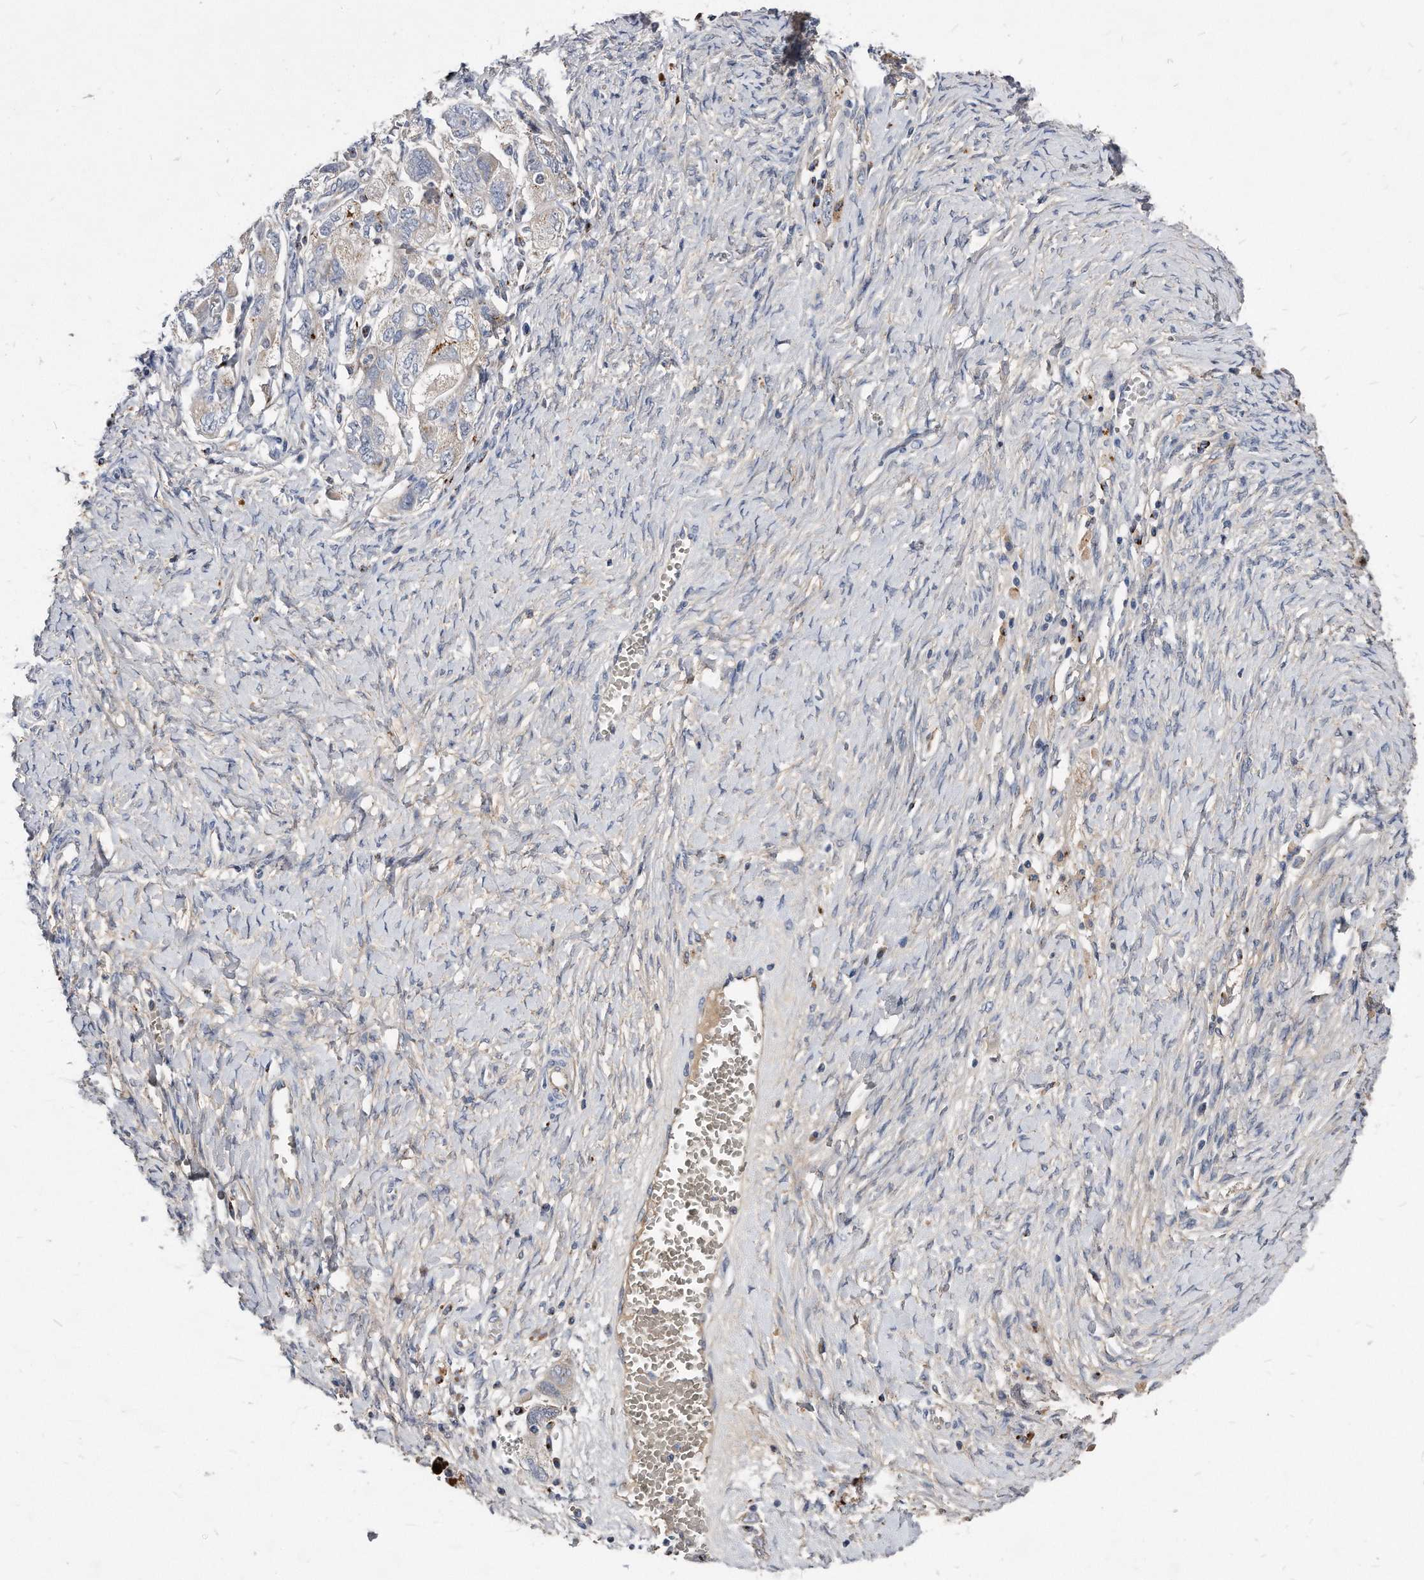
{"staining": {"intensity": "moderate", "quantity": "<25%", "location": "cytoplasmic/membranous"}, "tissue": "ovarian cancer", "cell_type": "Tumor cells", "image_type": "cancer", "snomed": [{"axis": "morphology", "description": "Carcinoma, NOS"}, {"axis": "morphology", "description": "Cystadenocarcinoma, serous, NOS"}, {"axis": "topography", "description": "Ovary"}], "caption": "This is a micrograph of immunohistochemistry (IHC) staining of ovarian cancer, which shows moderate expression in the cytoplasmic/membranous of tumor cells.", "gene": "MGAT4A", "patient": {"sex": "female", "age": 69}}